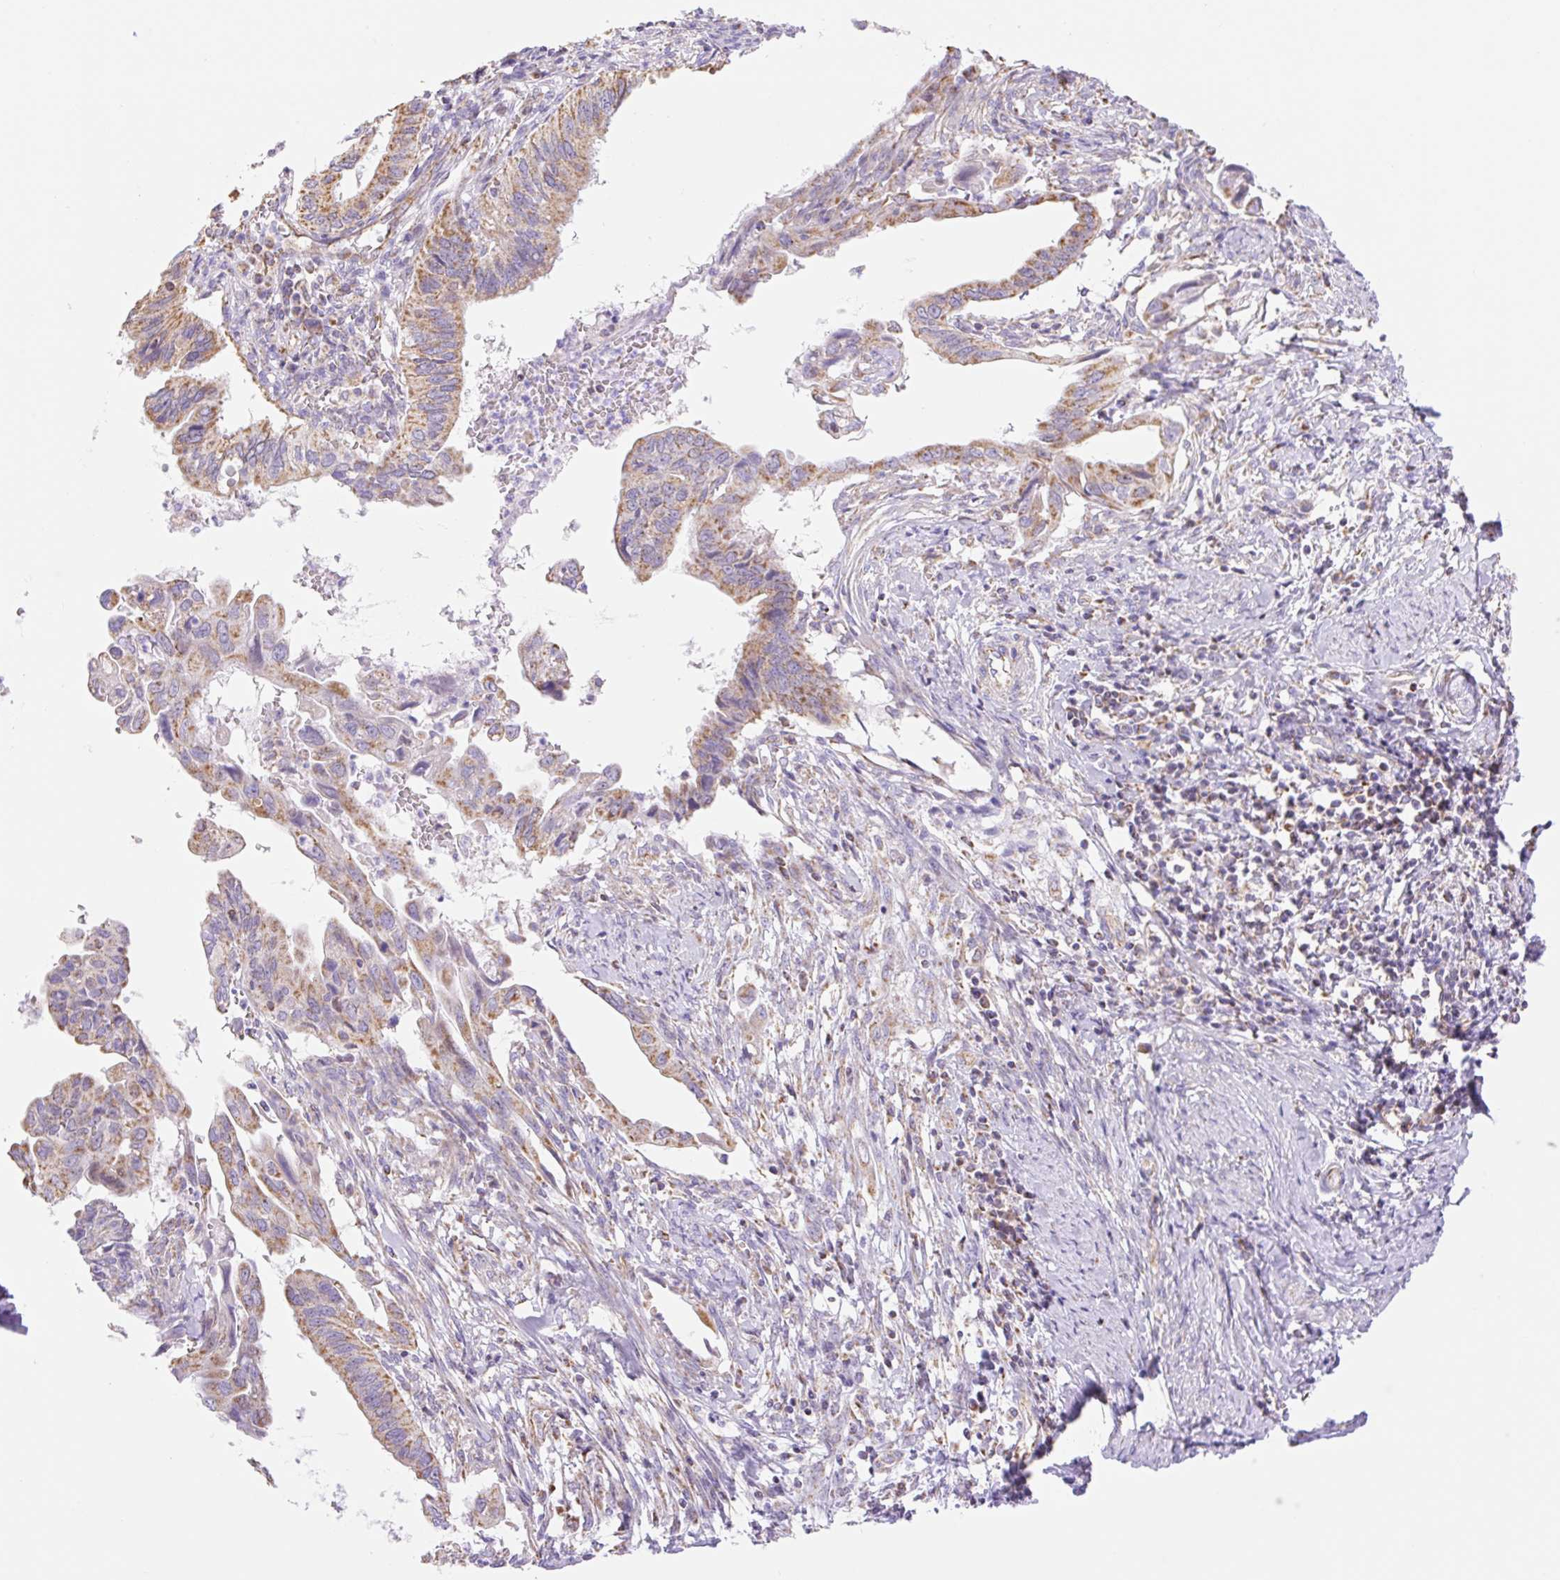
{"staining": {"intensity": "moderate", "quantity": "25%-75%", "location": "cytoplasmic/membranous"}, "tissue": "cervical cancer", "cell_type": "Tumor cells", "image_type": "cancer", "snomed": [{"axis": "morphology", "description": "Adenocarcinoma, NOS"}, {"axis": "topography", "description": "Cervix"}], "caption": "Tumor cells demonstrate medium levels of moderate cytoplasmic/membranous expression in about 25%-75% of cells in adenocarcinoma (cervical).", "gene": "ESAM", "patient": {"sex": "female", "age": 42}}